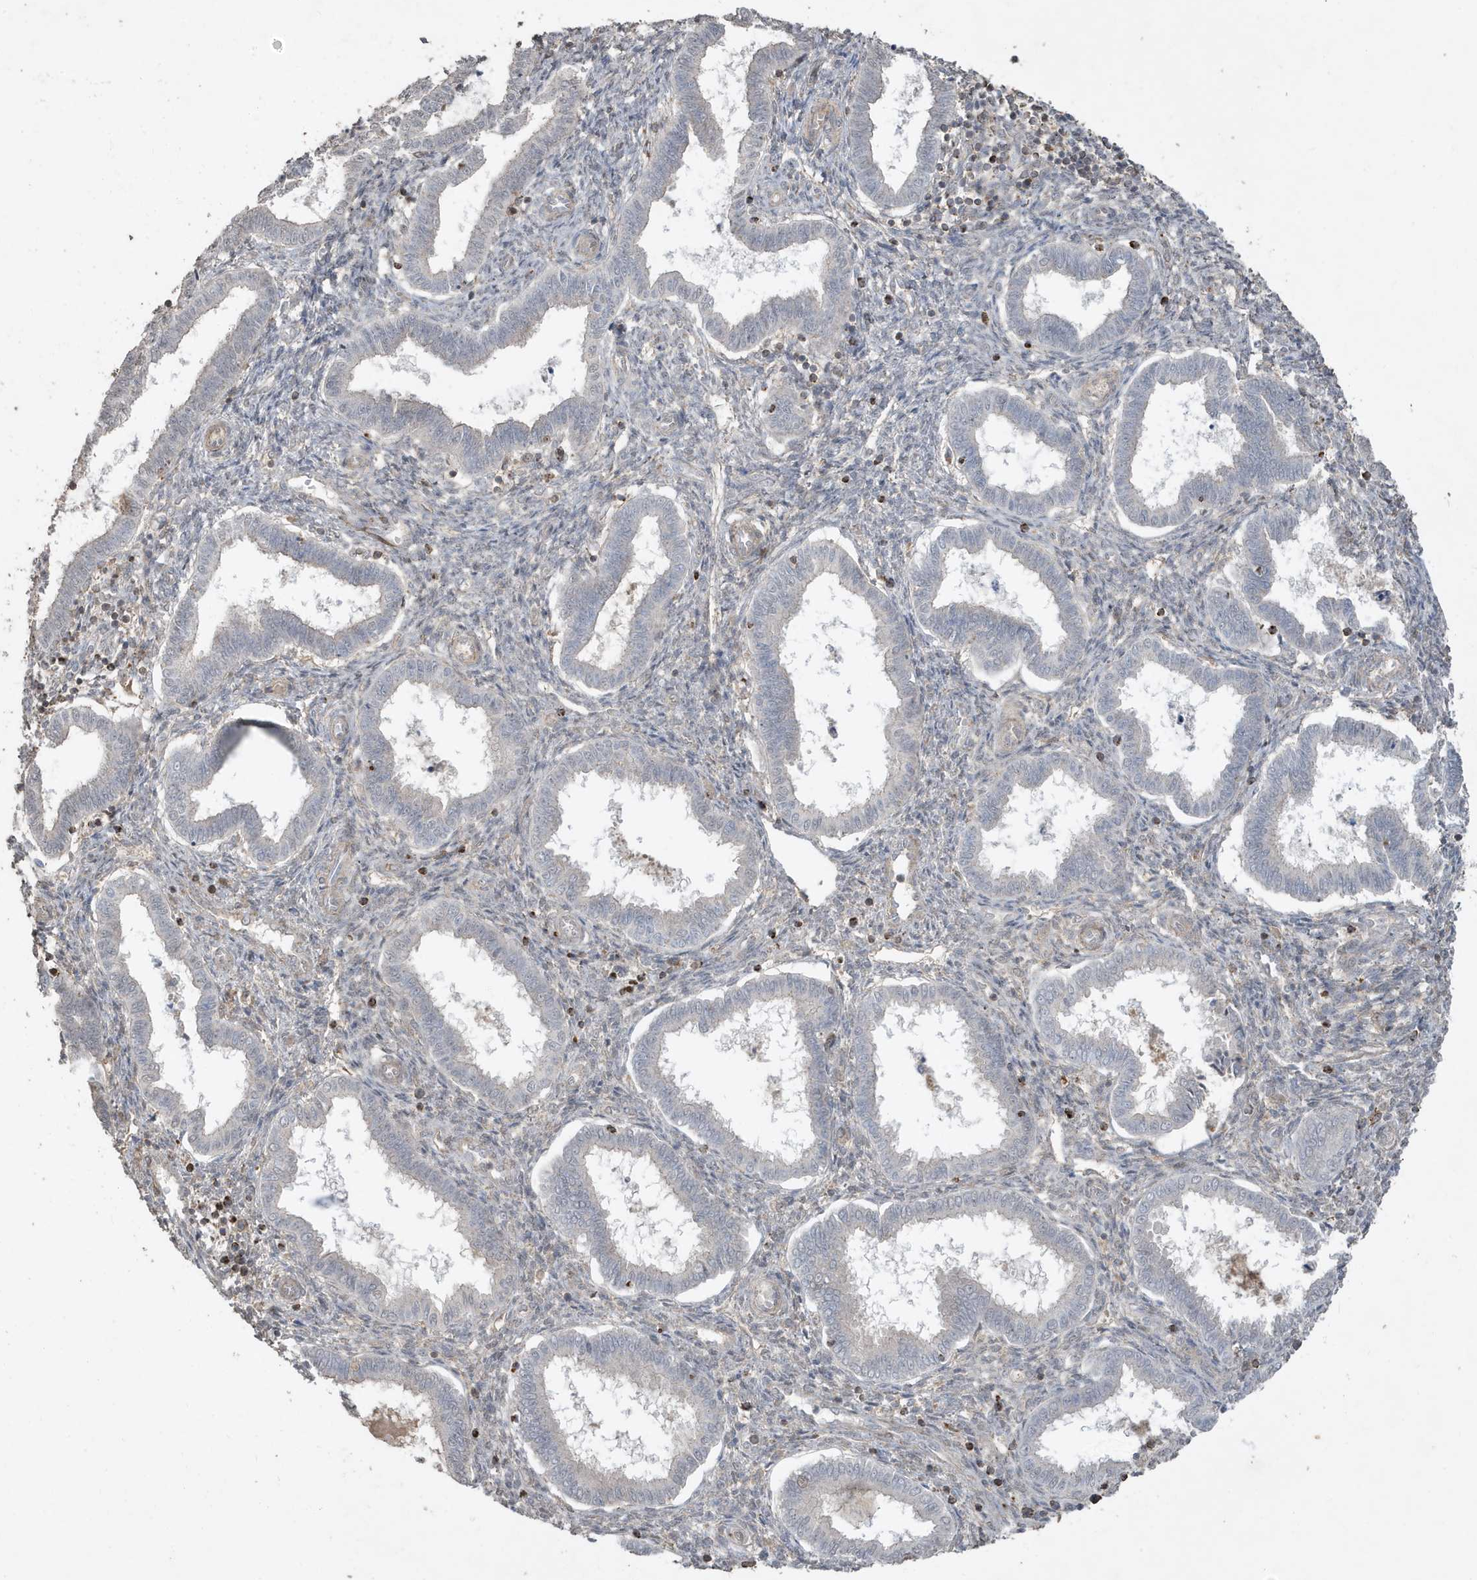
{"staining": {"intensity": "negative", "quantity": "none", "location": "none"}, "tissue": "endometrium", "cell_type": "Cells in endometrial stroma", "image_type": "normal", "snomed": [{"axis": "morphology", "description": "Normal tissue, NOS"}, {"axis": "topography", "description": "Endometrium"}], "caption": "This is a histopathology image of IHC staining of benign endometrium, which shows no staining in cells in endometrial stroma.", "gene": "PRRT3", "patient": {"sex": "female", "age": 24}}